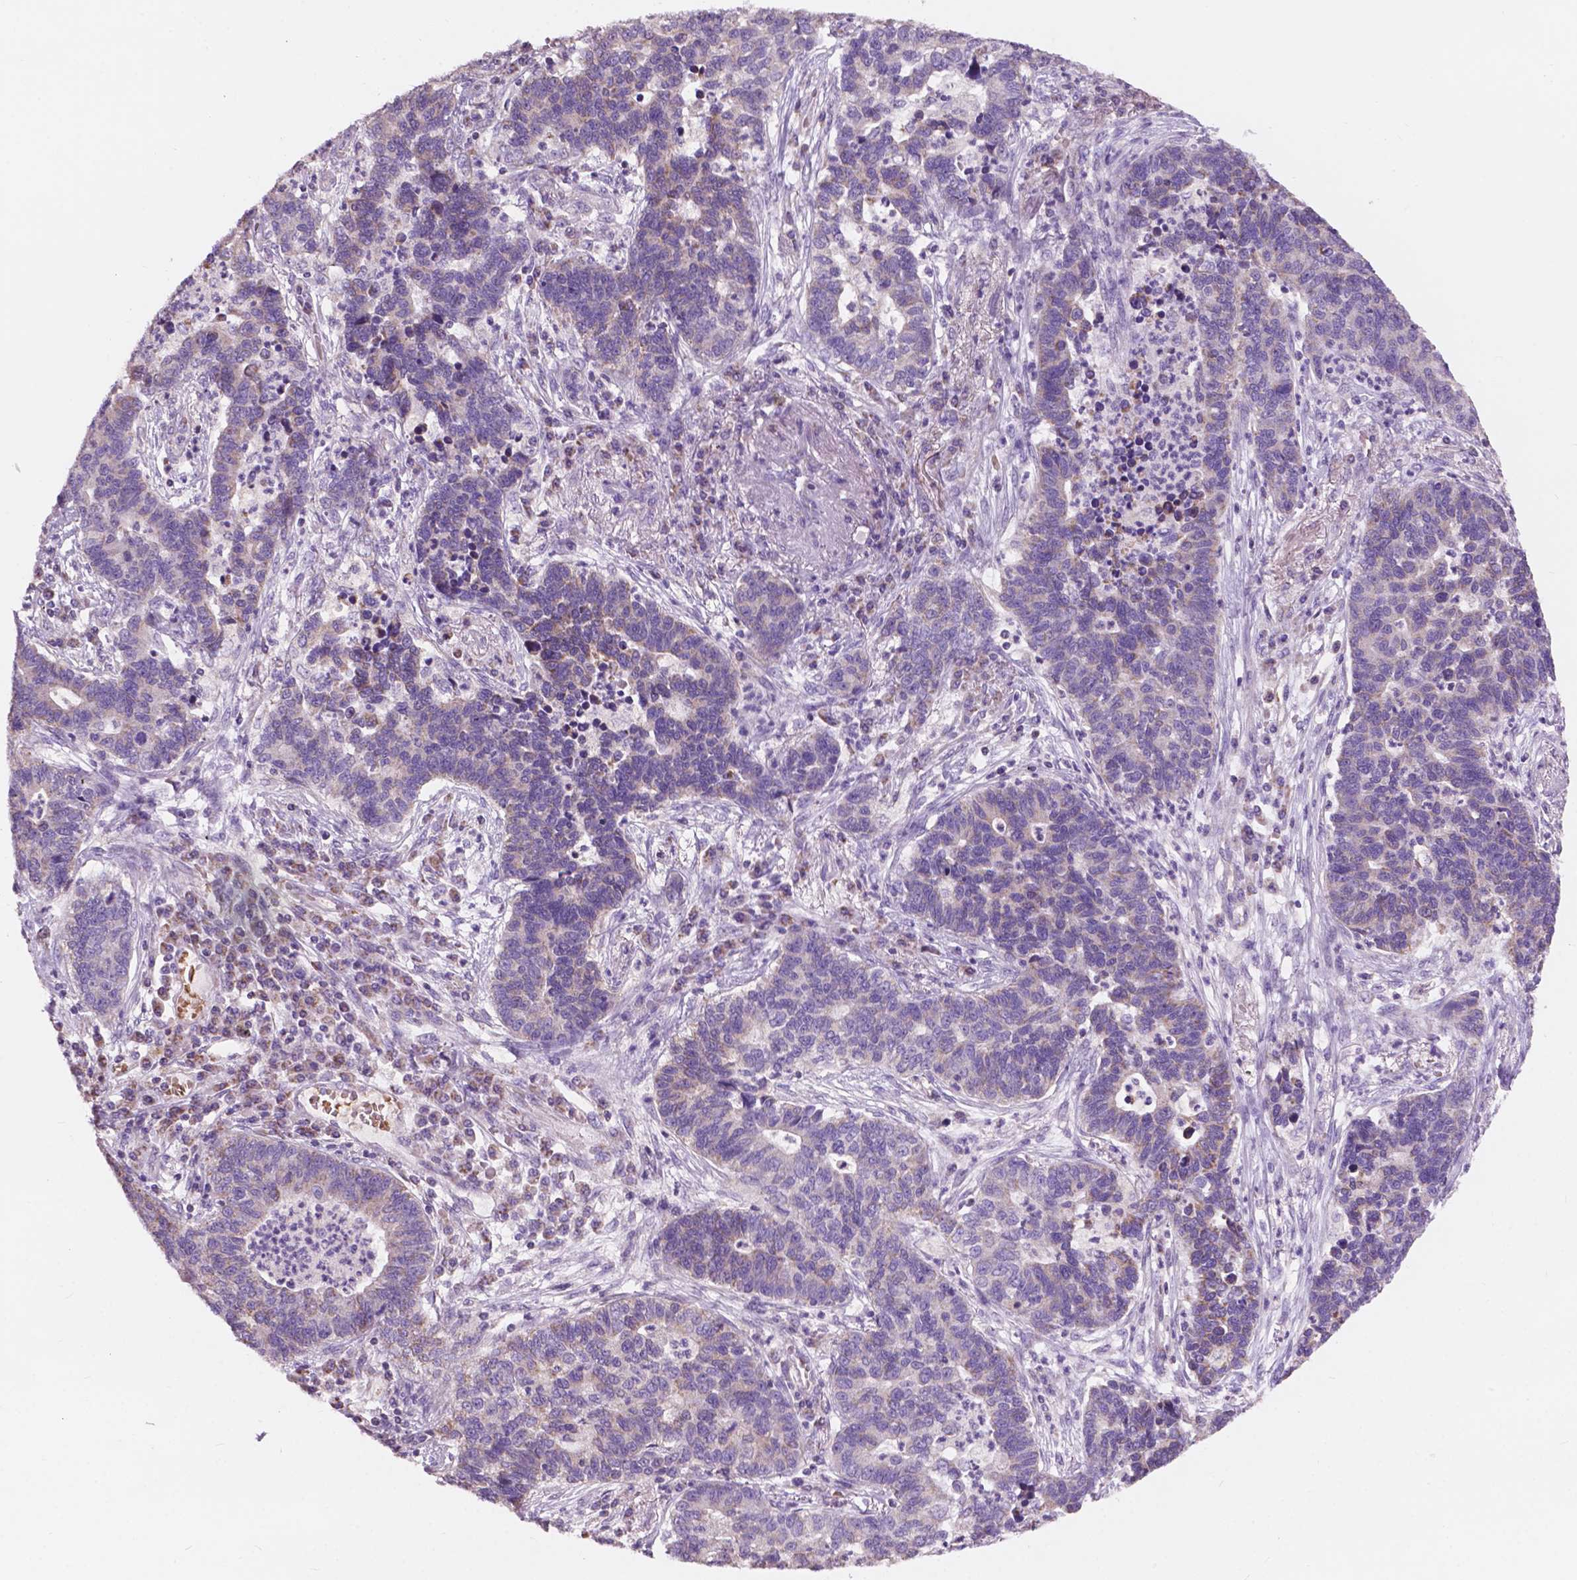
{"staining": {"intensity": "negative", "quantity": "none", "location": "none"}, "tissue": "lung cancer", "cell_type": "Tumor cells", "image_type": "cancer", "snomed": [{"axis": "morphology", "description": "Adenocarcinoma, NOS"}, {"axis": "topography", "description": "Lung"}], "caption": "Human adenocarcinoma (lung) stained for a protein using immunohistochemistry (IHC) demonstrates no staining in tumor cells.", "gene": "NDUFS1", "patient": {"sex": "female", "age": 57}}